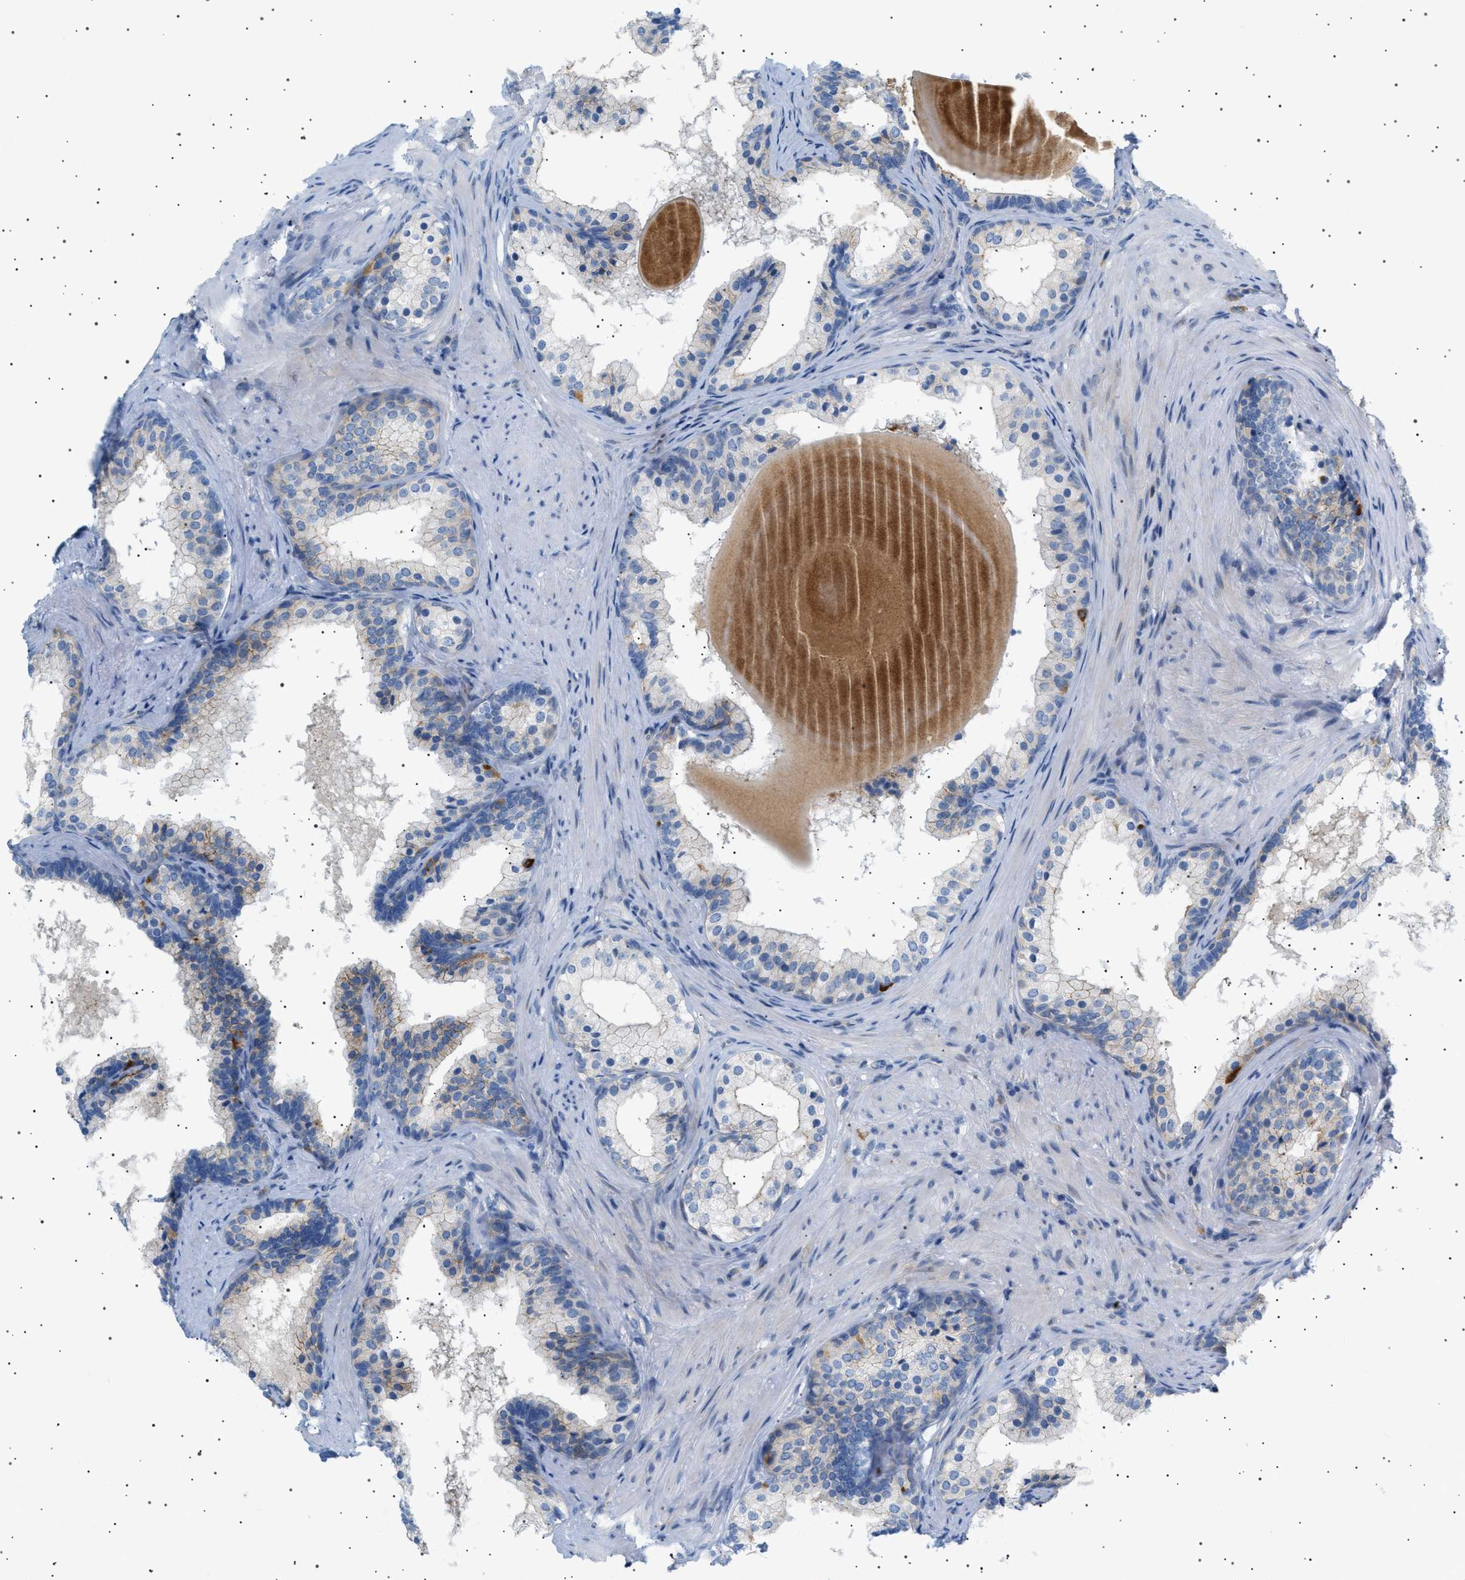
{"staining": {"intensity": "weak", "quantity": "<25%", "location": "cytoplasmic/membranous"}, "tissue": "prostate cancer", "cell_type": "Tumor cells", "image_type": "cancer", "snomed": [{"axis": "morphology", "description": "Adenocarcinoma, Low grade"}, {"axis": "topography", "description": "Prostate"}], "caption": "There is no significant expression in tumor cells of prostate low-grade adenocarcinoma.", "gene": "ADCY10", "patient": {"sex": "male", "age": 69}}